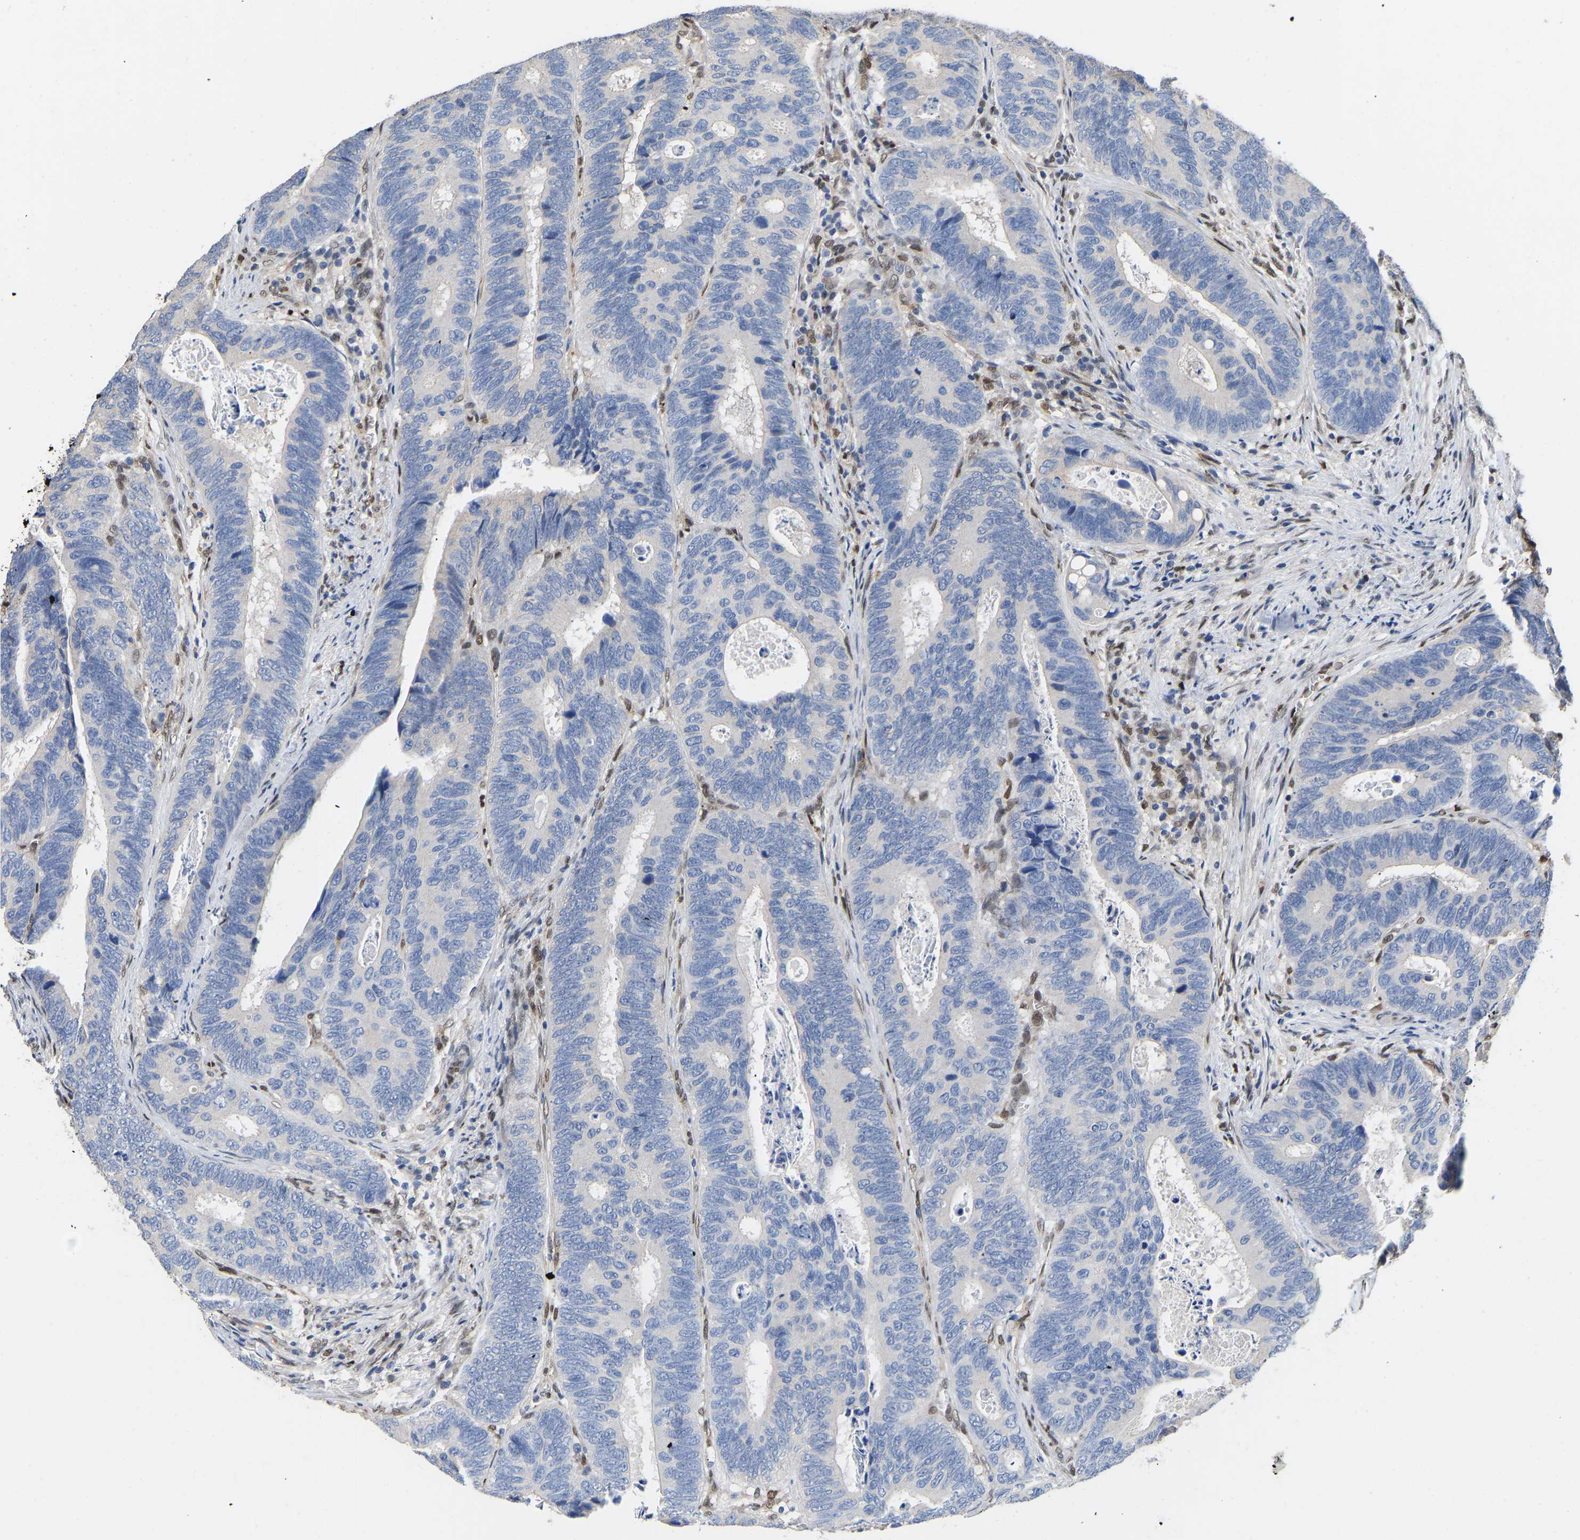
{"staining": {"intensity": "negative", "quantity": "none", "location": "none"}, "tissue": "colorectal cancer", "cell_type": "Tumor cells", "image_type": "cancer", "snomed": [{"axis": "morphology", "description": "Inflammation, NOS"}, {"axis": "morphology", "description": "Adenocarcinoma, NOS"}, {"axis": "topography", "description": "Colon"}], "caption": "Tumor cells show no significant protein expression in adenocarcinoma (colorectal). Nuclei are stained in blue.", "gene": "QKI", "patient": {"sex": "male", "age": 72}}